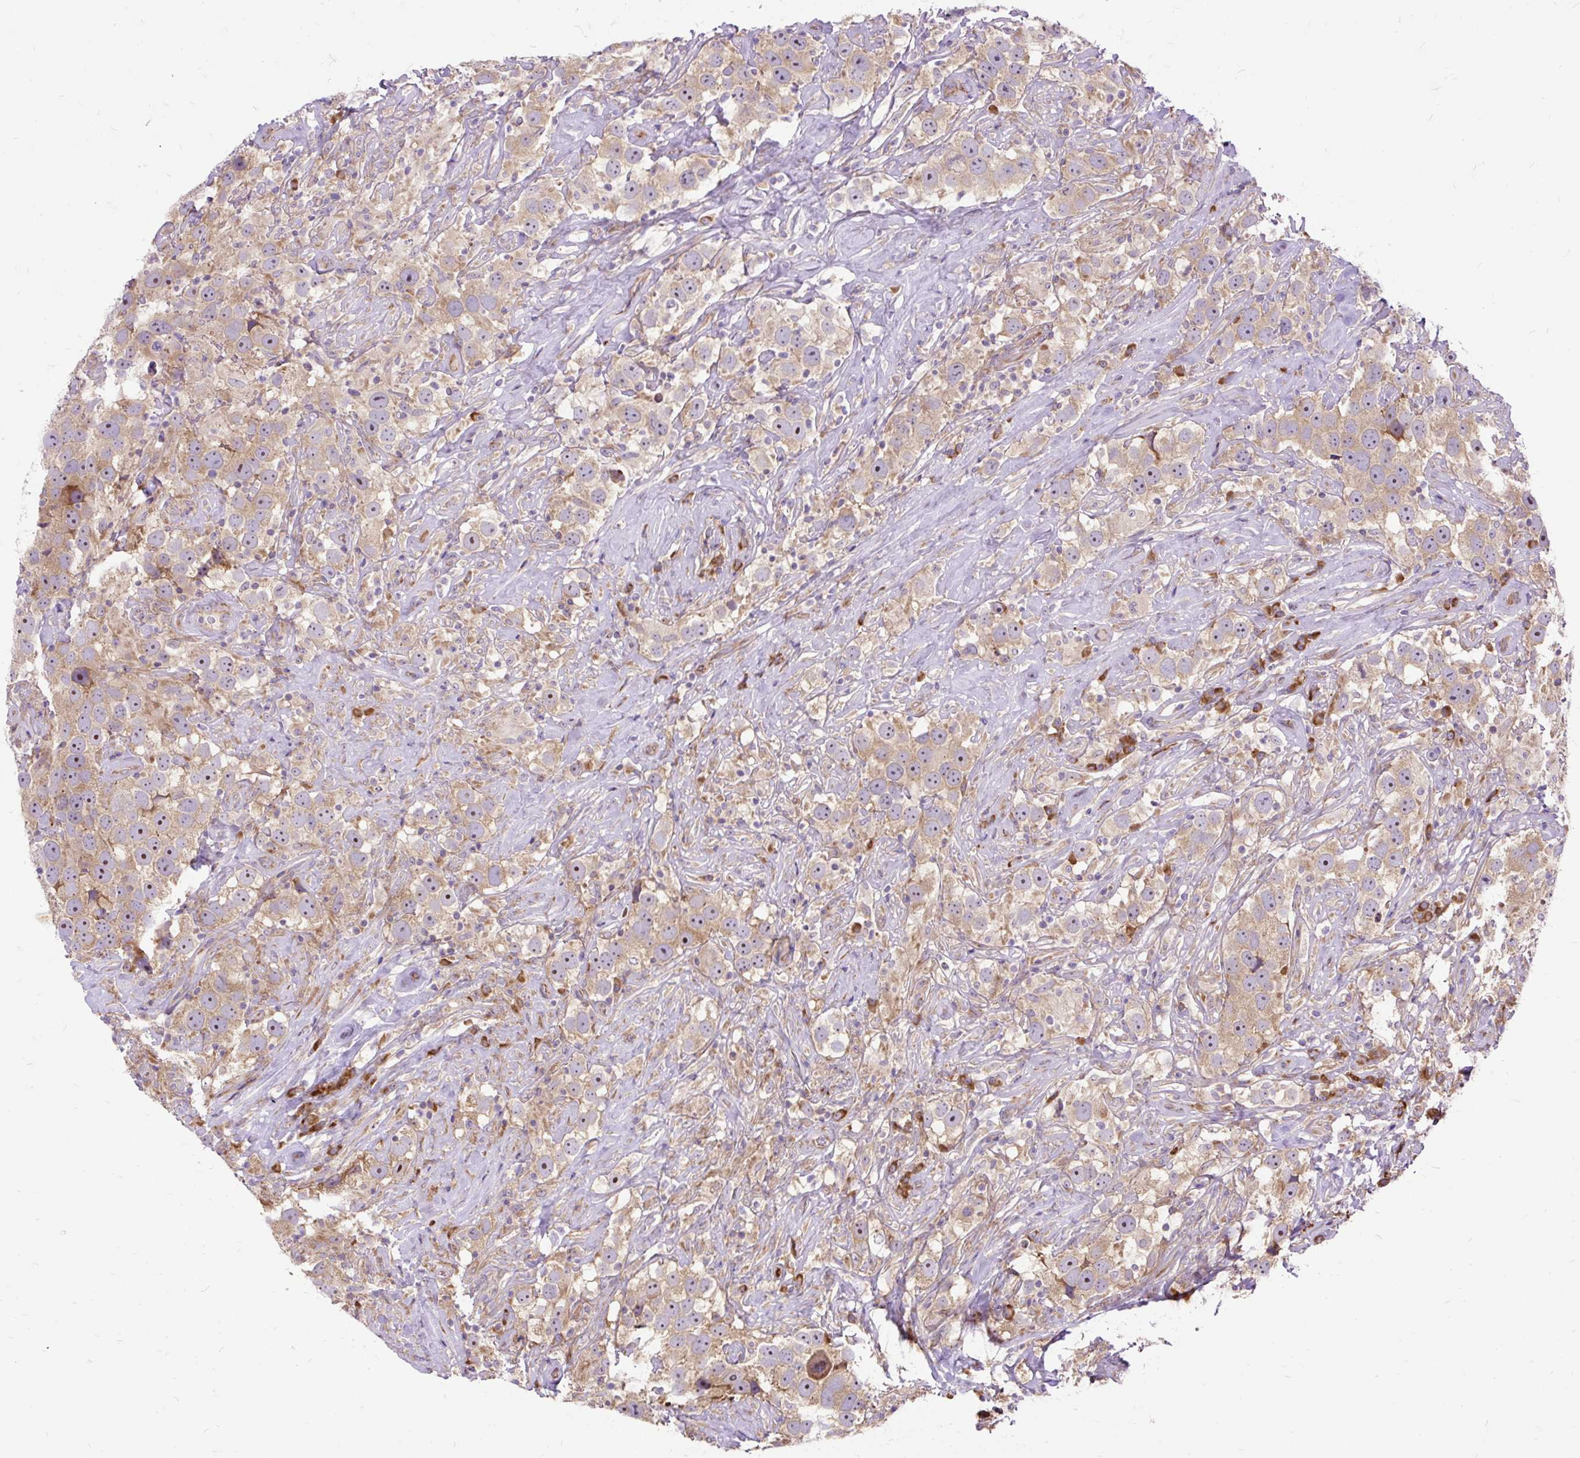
{"staining": {"intensity": "weak", "quantity": ">75%", "location": "cytoplasmic/membranous"}, "tissue": "testis cancer", "cell_type": "Tumor cells", "image_type": "cancer", "snomed": [{"axis": "morphology", "description": "Seminoma, NOS"}, {"axis": "topography", "description": "Testis"}], "caption": "Protein analysis of testis cancer tissue exhibits weak cytoplasmic/membranous expression in about >75% of tumor cells. (Brightfield microscopy of DAB IHC at high magnification).", "gene": "RPS5", "patient": {"sex": "male", "age": 49}}